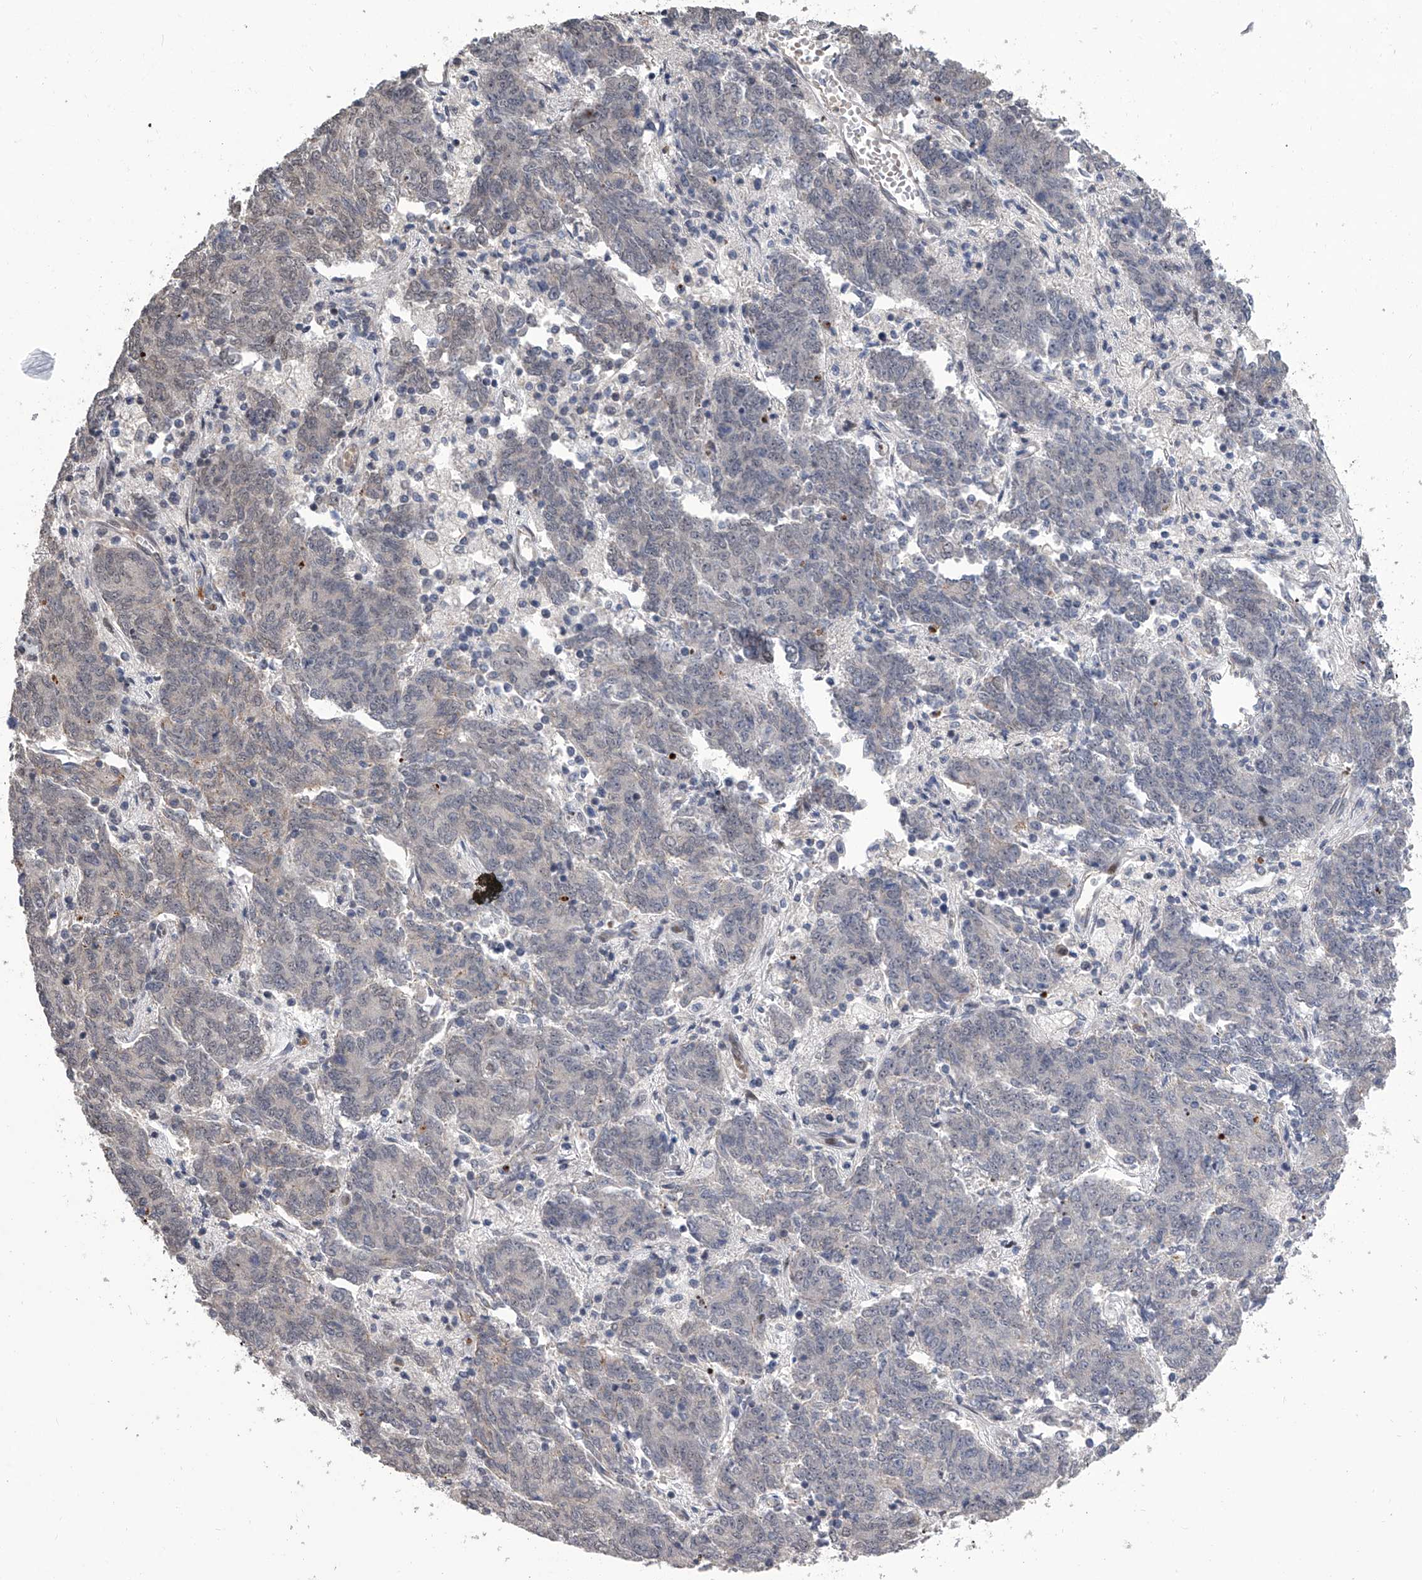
{"staining": {"intensity": "weak", "quantity": "<25%", "location": "nuclear"}, "tissue": "endometrial cancer", "cell_type": "Tumor cells", "image_type": "cancer", "snomed": [{"axis": "morphology", "description": "Adenocarcinoma, NOS"}, {"axis": "topography", "description": "Endometrium"}], "caption": "This is an immunohistochemistry (IHC) image of endometrial cancer. There is no expression in tumor cells.", "gene": "ZNF426", "patient": {"sex": "female", "age": 80}}